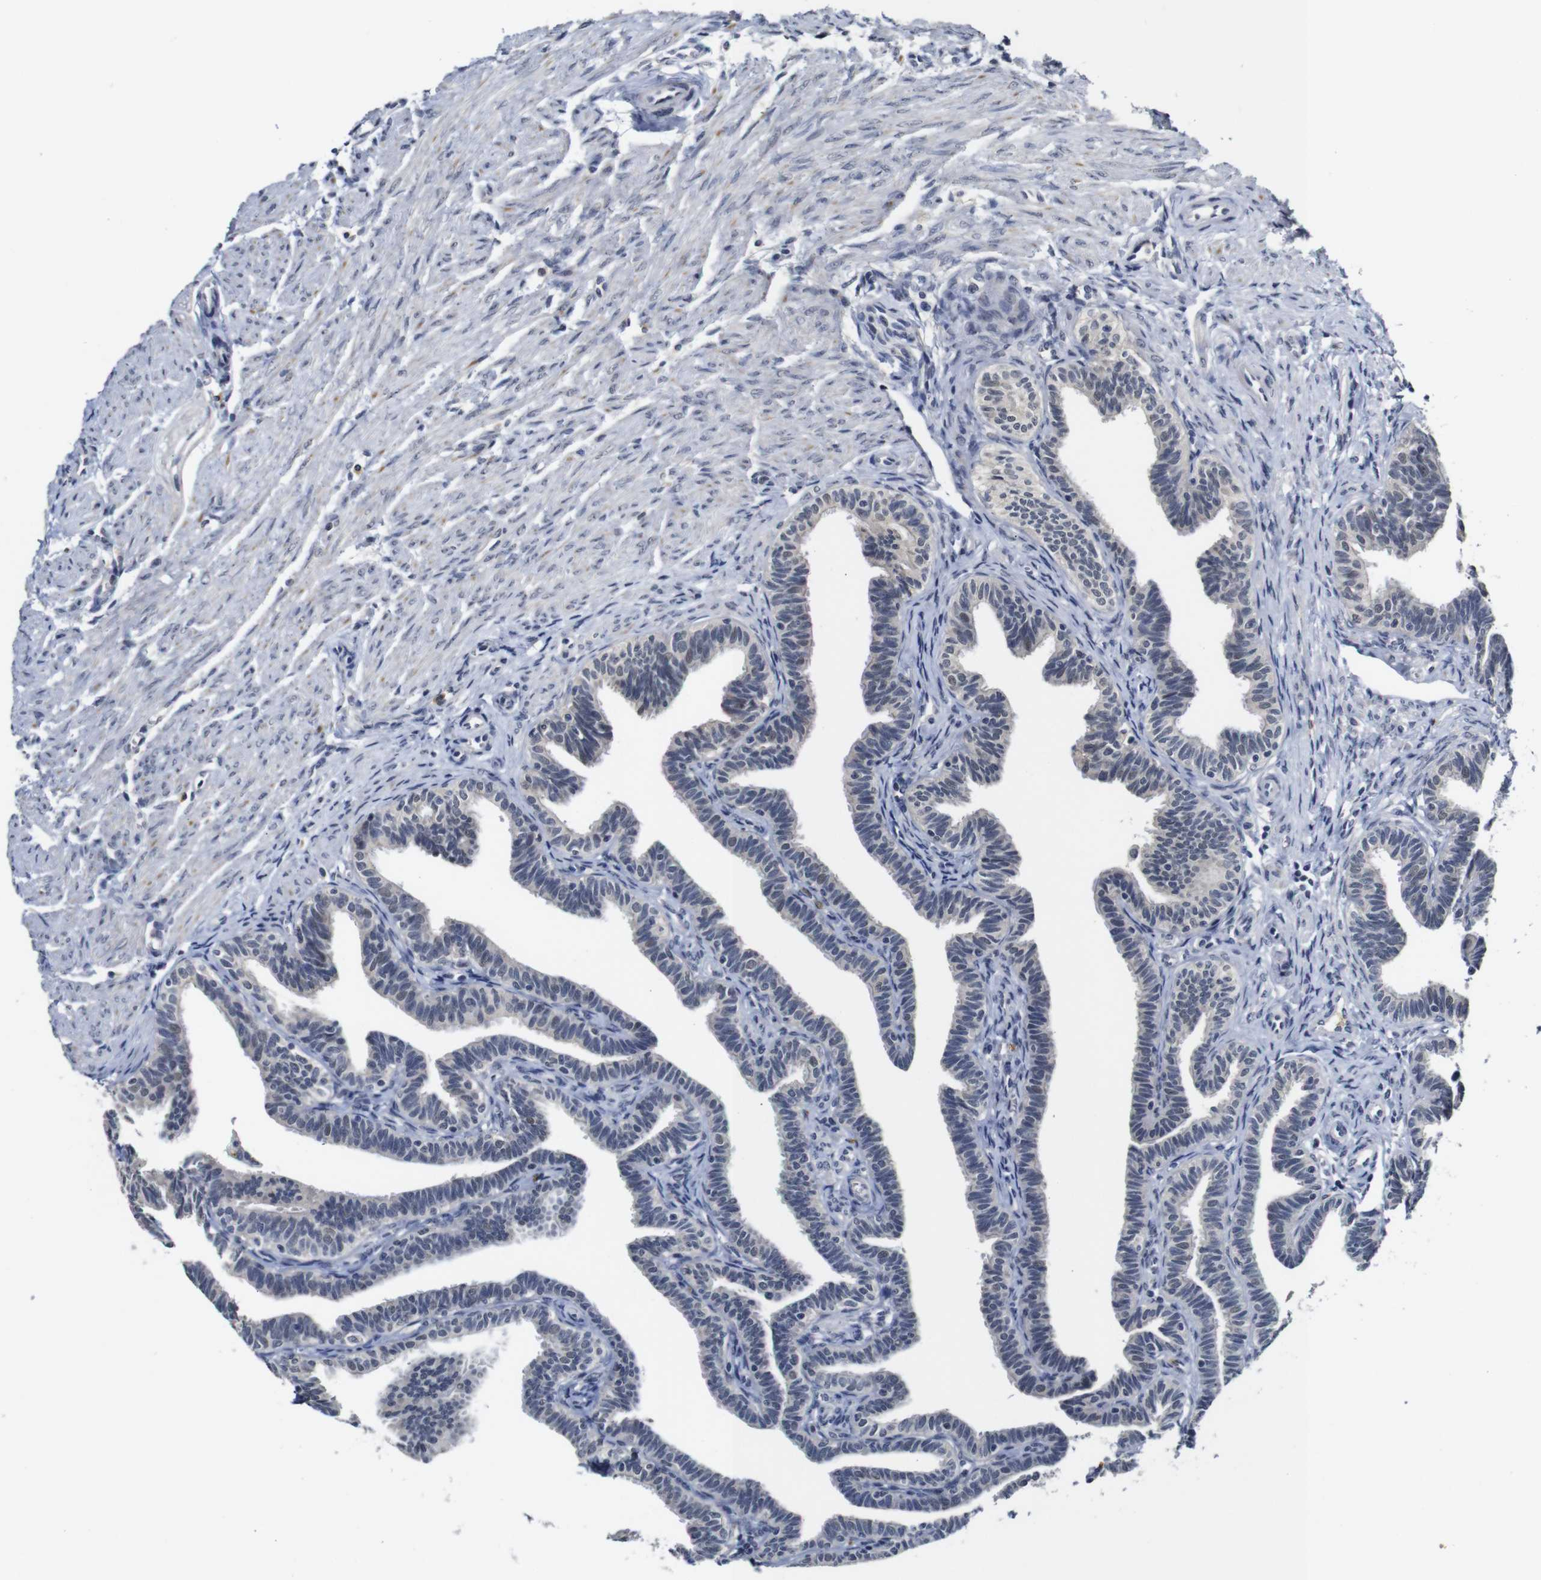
{"staining": {"intensity": "negative", "quantity": "none", "location": "none"}, "tissue": "fallopian tube", "cell_type": "Glandular cells", "image_type": "normal", "snomed": [{"axis": "morphology", "description": "Normal tissue, NOS"}, {"axis": "topography", "description": "Fallopian tube"}, {"axis": "topography", "description": "Ovary"}], "caption": "Normal fallopian tube was stained to show a protein in brown. There is no significant staining in glandular cells. (Stains: DAB IHC with hematoxylin counter stain, Microscopy: brightfield microscopy at high magnification).", "gene": "NTRK3", "patient": {"sex": "female", "age": 23}}